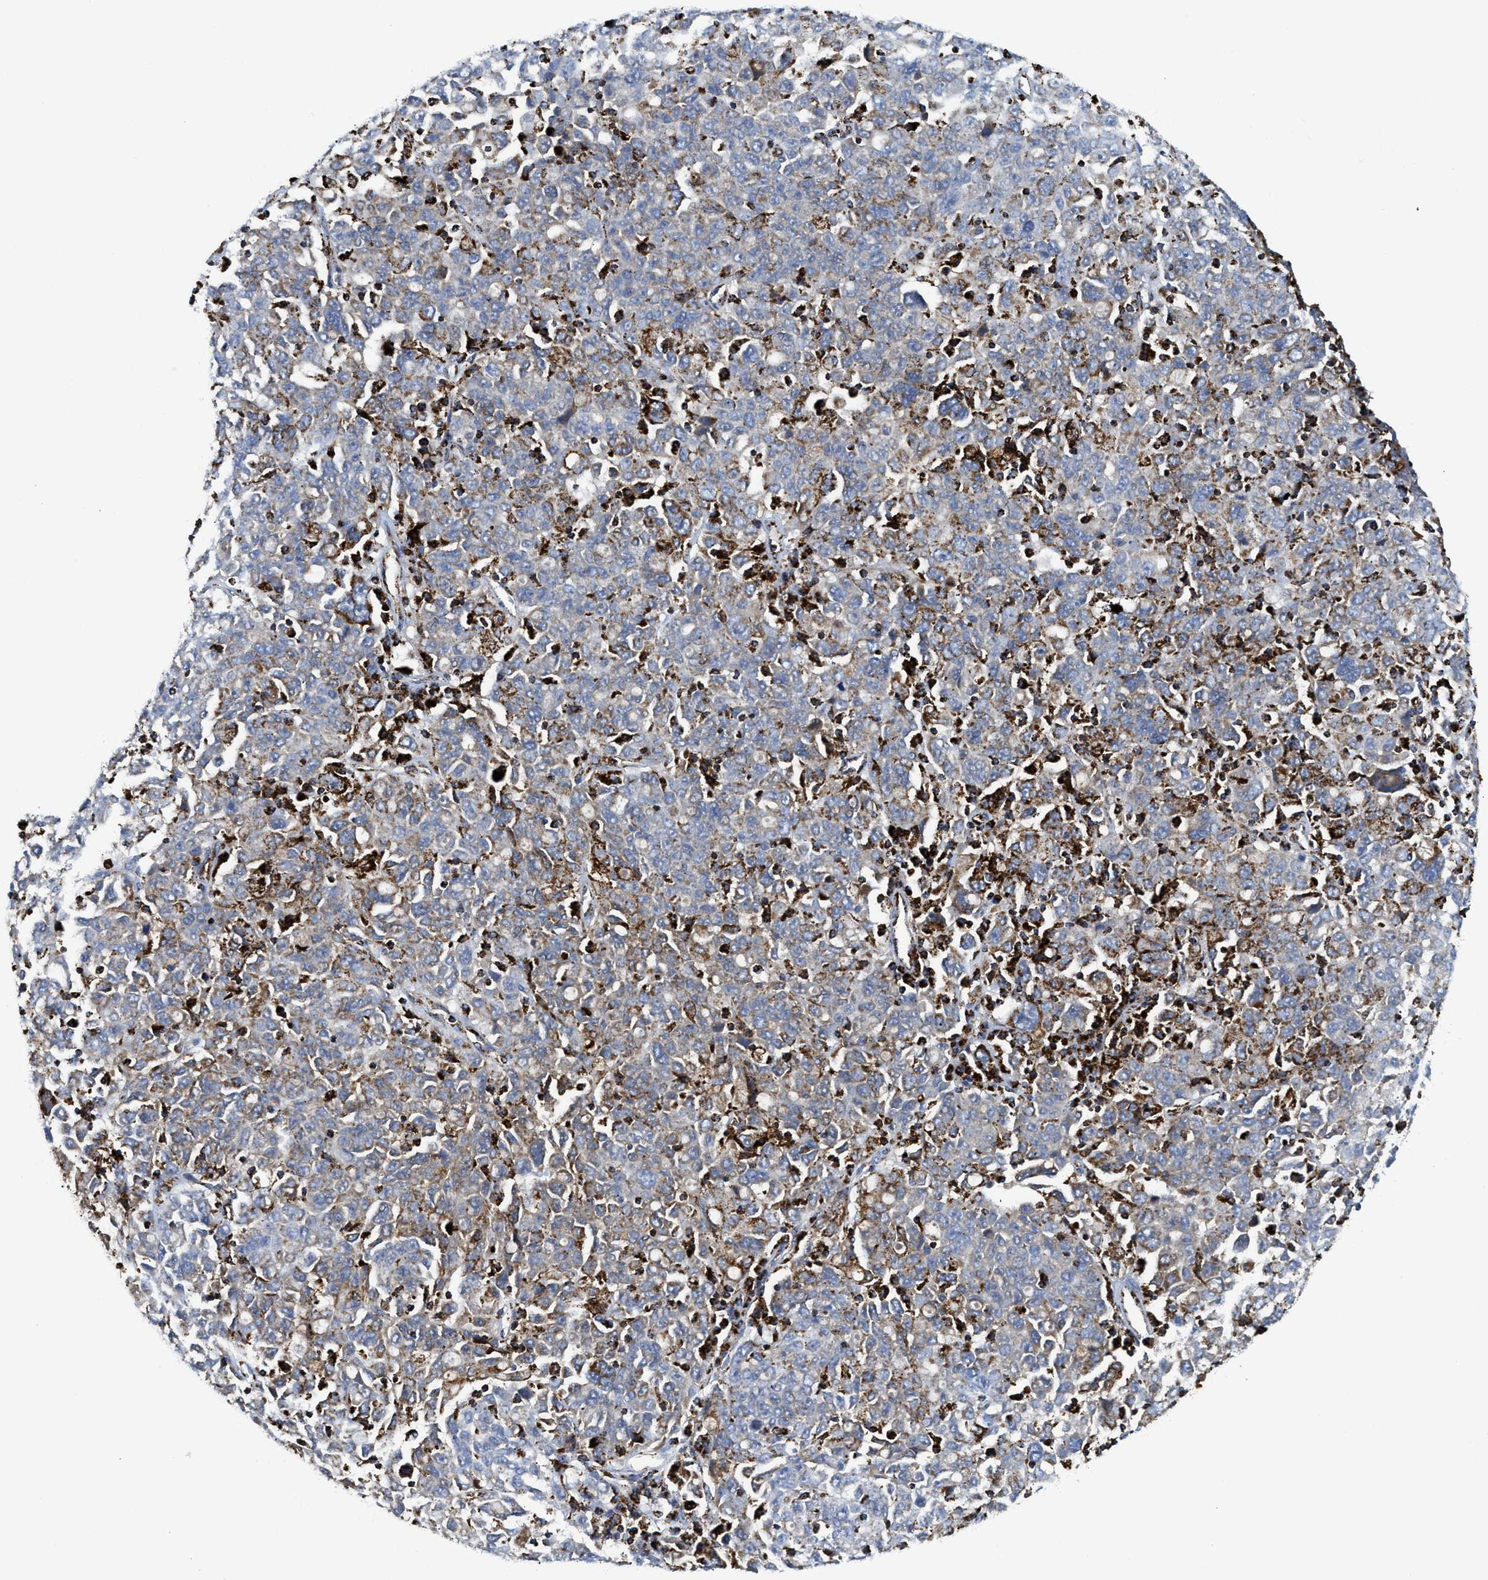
{"staining": {"intensity": "negative", "quantity": "none", "location": "none"}, "tissue": "ovarian cancer", "cell_type": "Tumor cells", "image_type": "cancer", "snomed": [{"axis": "morphology", "description": "Carcinoma, endometroid"}, {"axis": "topography", "description": "Ovary"}], "caption": "A high-resolution micrograph shows immunohistochemistry (IHC) staining of endometroid carcinoma (ovarian), which reveals no significant positivity in tumor cells.", "gene": "SQOR", "patient": {"sex": "female", "age": 62}}